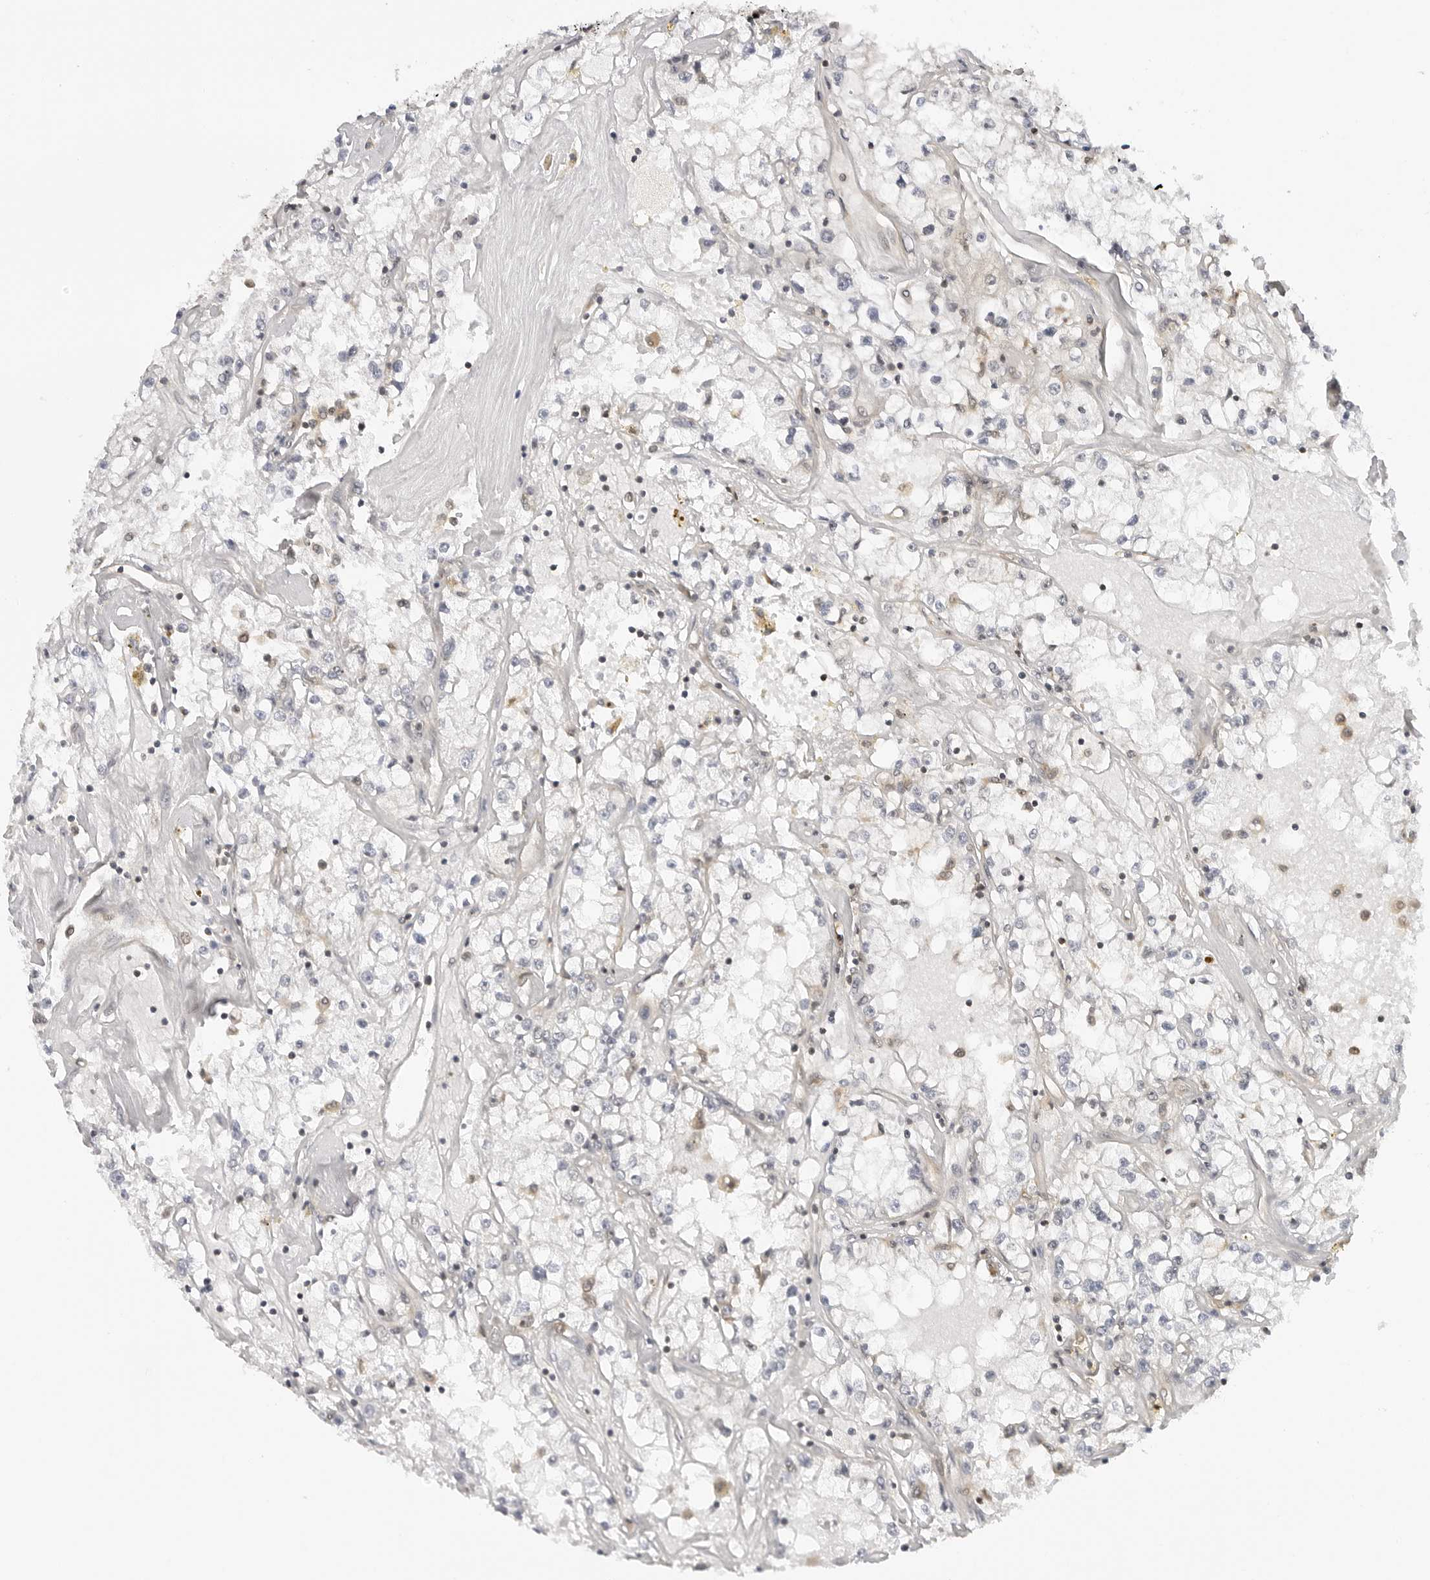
{"staining": {"intensity": "negative", "quantity": "none", "location": "none"}, "tissue": "renal cancer", "cell_type": "Tumor cells", "image_type": "cancer", "snomed": [{"axis": "morphology", "description": "Adenocarcinoma, NOS"}, {"axis": "topography", "description": "Kidney"}], "caption": "Immunohistochemical staining of human renal cancer demonstrates no significant staining in tumor cells.", "gene": "MAP2K5", "patient": {"sex": "male", "age": 56}}